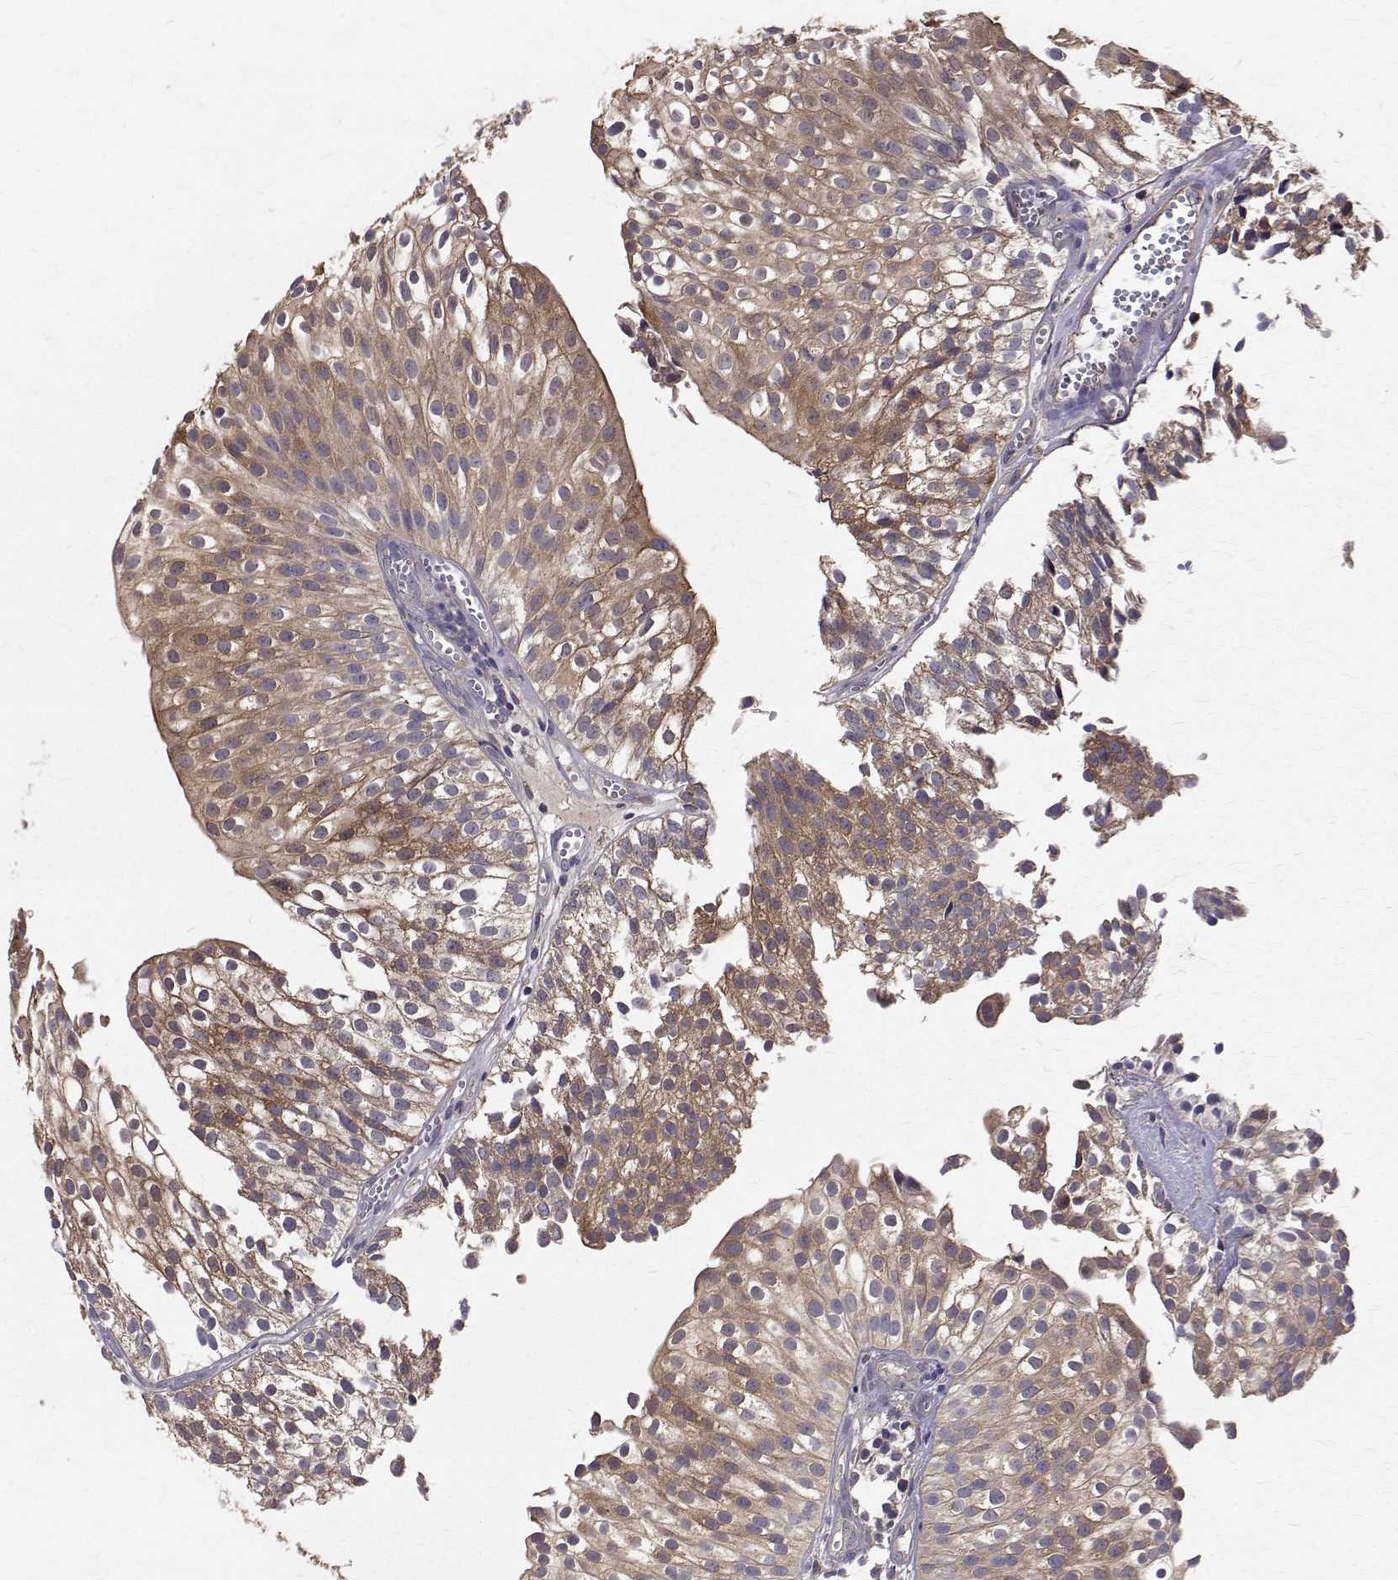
{"staining": {"intensity": "weak", "quantity": ">75%", "location": "cytoplasmic/membranous"}, "tissue": "urothelial cancer", "cell_type": "Tumor cells", "image_type": "cancer", "snomed": [{"axis": "morphology", "description": "Urothelial carcinoma, Low grade"}, {"axis": "topography", "description": "Urinary bladder"}], "caption": "Immunohistochemistry (IHC) of low-grade urothelial carcinoma exhibits low levels of weak cytoplasmic/membranous positivity in about >75% of tumor cells.", "gene": "FARSB", "patient": {"sex": "male", "age": 70}}